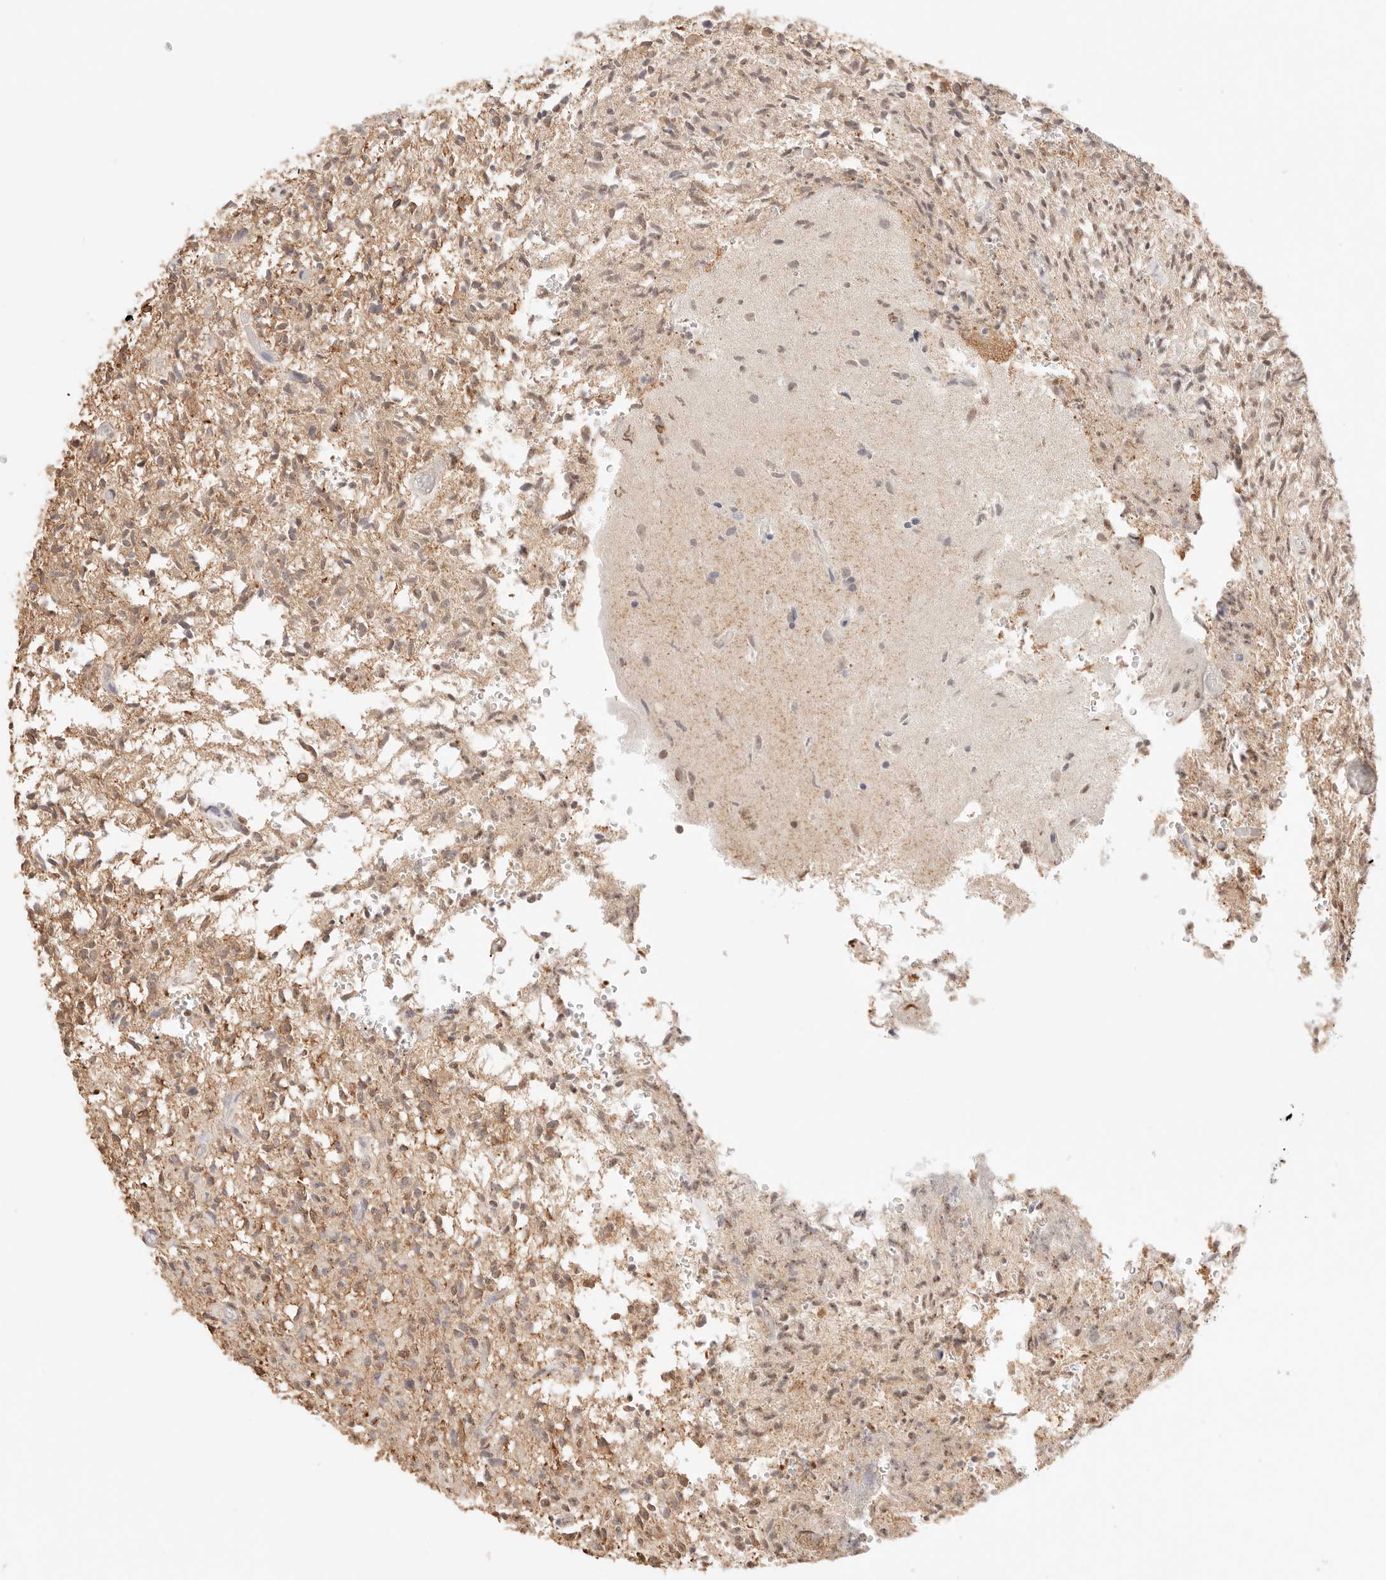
{"staining": {"intensity": "moderate", "quantity": "<25%", "location": "nuclear"}, "tissue": "glioma", "cell_type": "Tumor cells", "image_type": "cancer", "snomed": [{"axis": "morphology", "description": "Glioma, malignant, High grade"}, {"axis": "topography", "description": "Brain"}], "caption": "This is a photomicrograph of immunohistochemistry (IHC) staining of malignant glioma (high-grade), which shows moderate positivity in the nuclear of tumor cells.", "gene": "IL1R2", "patient": {"sex": "female", "age": 57}}